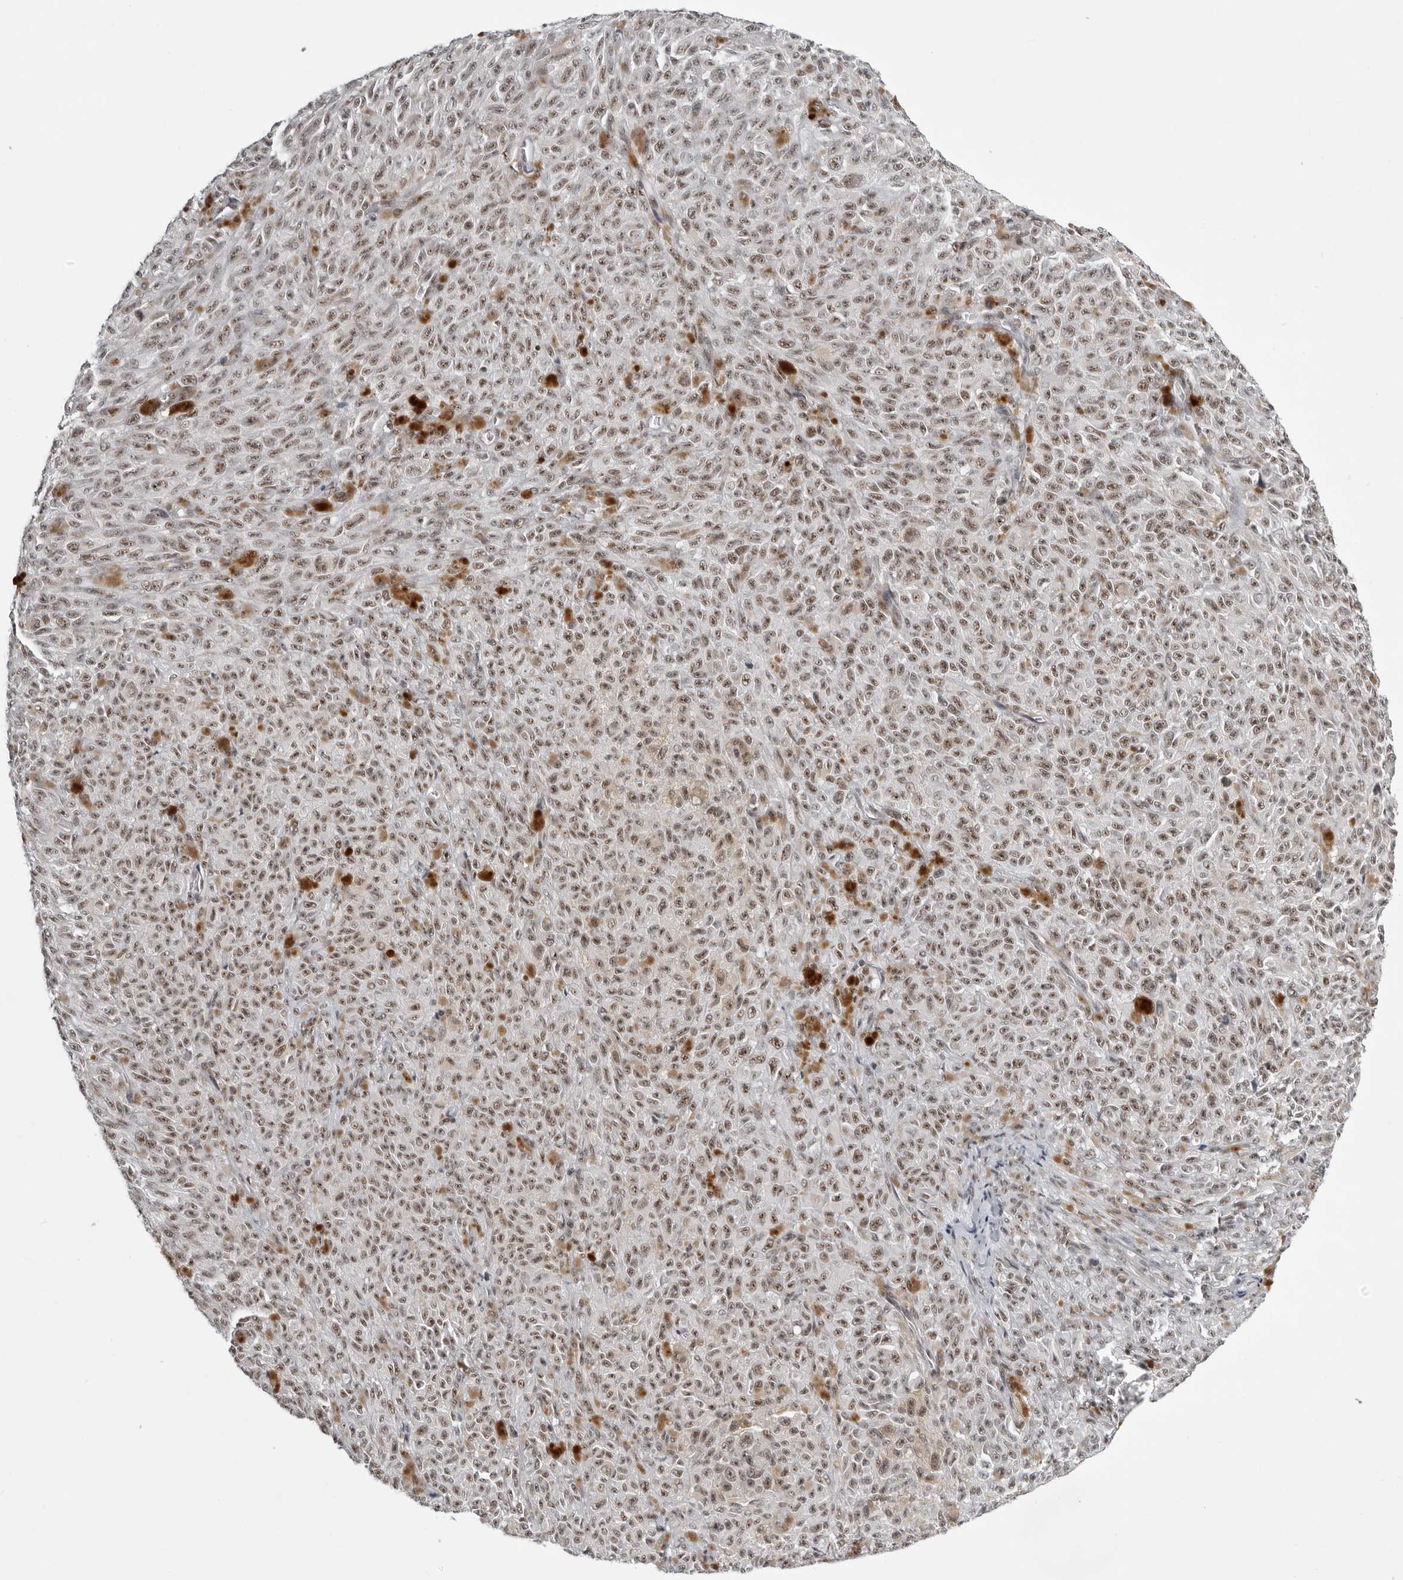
{"staining": {"intensity": "moderate", "quantity": ">75%", "location": "nuclear"}, "tissue": "melanoma", "cell_type": "Tumor cells", "image_type": "cancer", "snomed": [{"axis": "morphology", "description": "Malignant melanoma, NOS"}, {"axis": "topography", "description": "Skin"}], "caption": "Immunohistochemistry image of malignant melanoma stained for a protein (brown), which demonstrates medium levels of moderate nuclear staining in about >75% of tumor cells.", "gene": "WRAP53", "patient": {"sex": "female", "age": 82}}